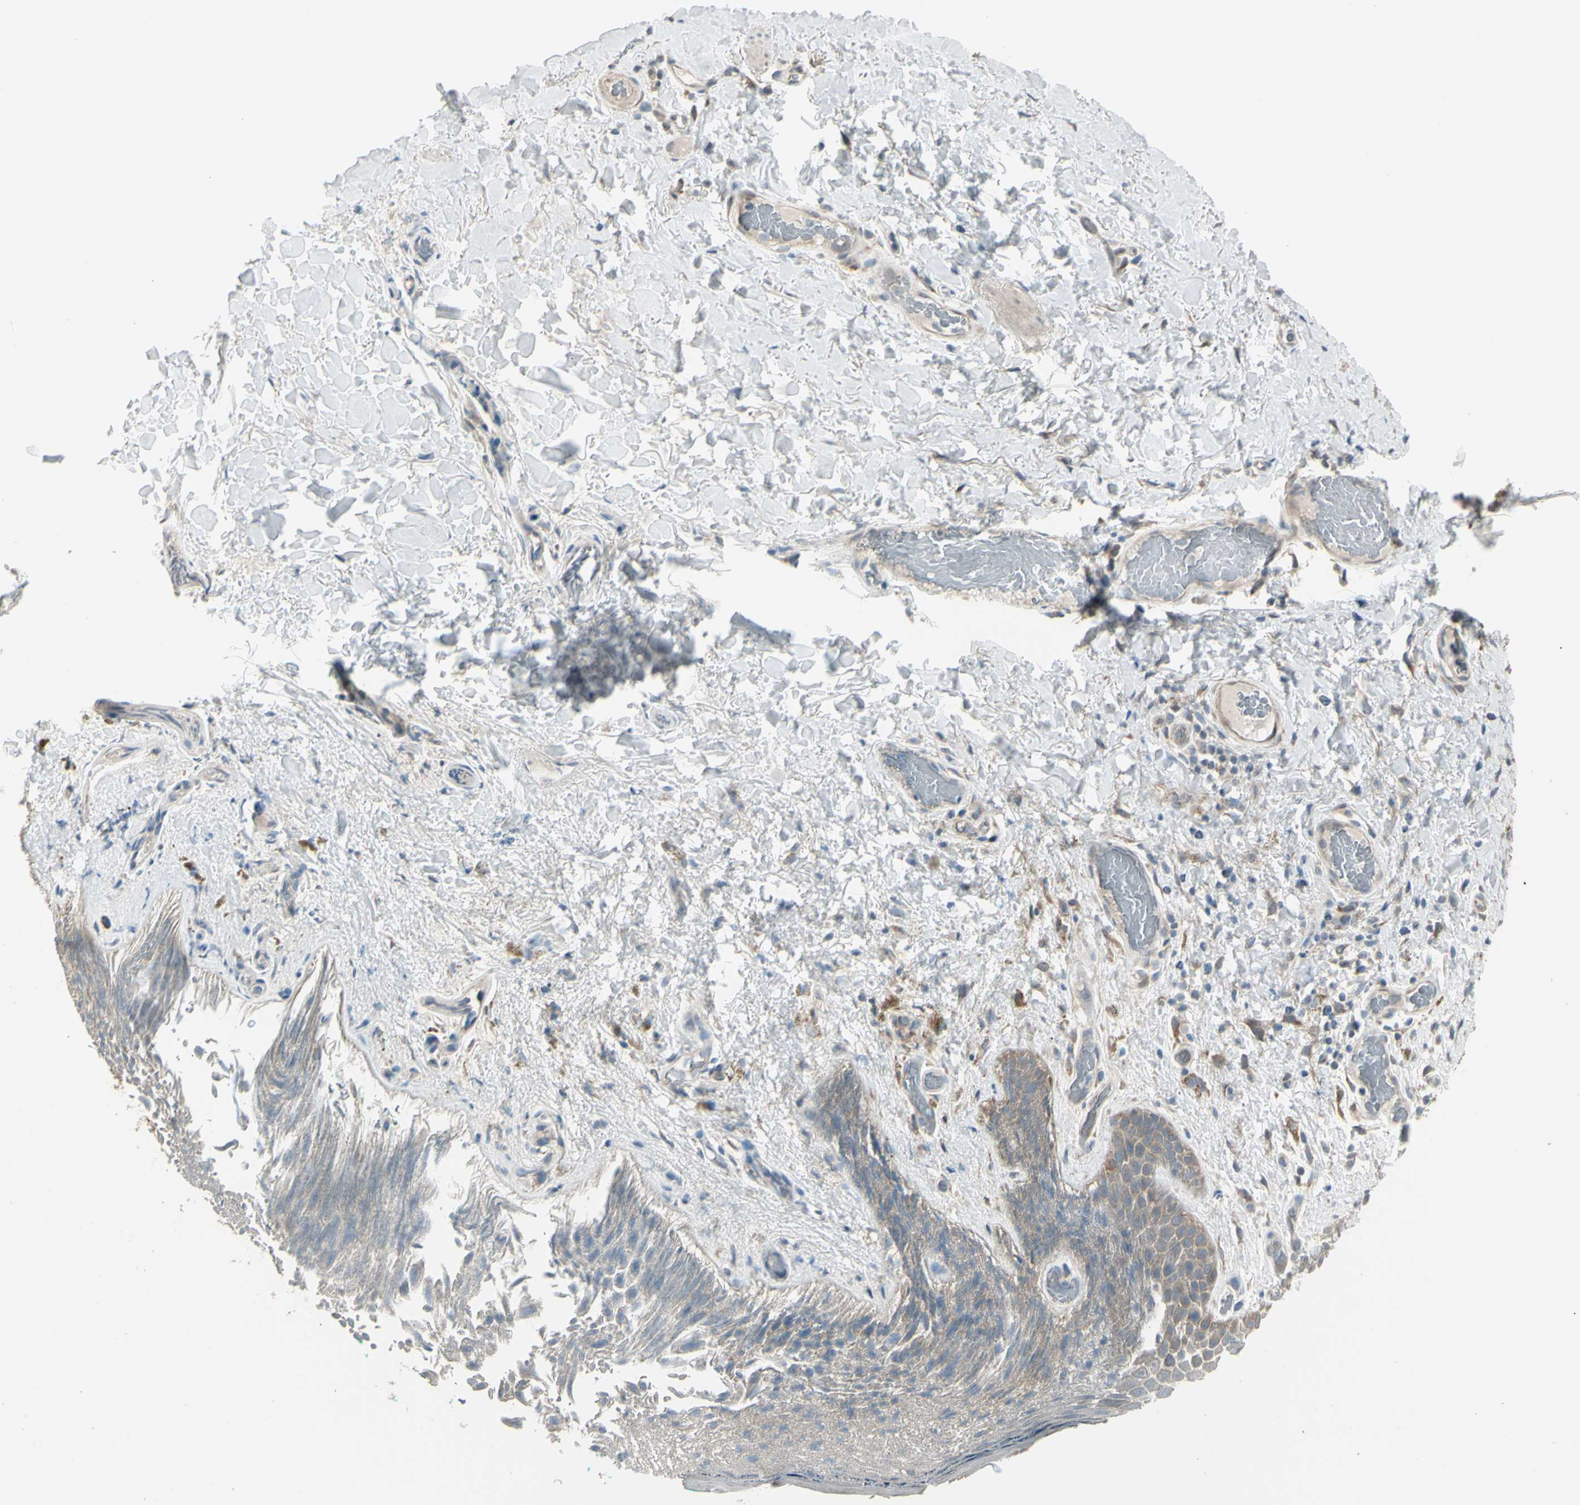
{"staining": {"intensity": "weak", "quantity": "25%-75%", "location": "cytoplasmic/membranous"}, "tissue": "skin", "cell_type": "Epidermal cells", "image_type": "normal", "snomed": [{"axis": "morphology", "description": "Normal tissue, NOS"}, {"axis": "topography", "description": "Anal"}], "caption": "An immunohistochemistry photomicrograph of benign tissue is shown. Protein staining in brown shows weak cytoplasmic/membranous positivity in skin within epidermal cells.", "gene": "NAXD", "patient": {"sex": "male", "age": 74}}